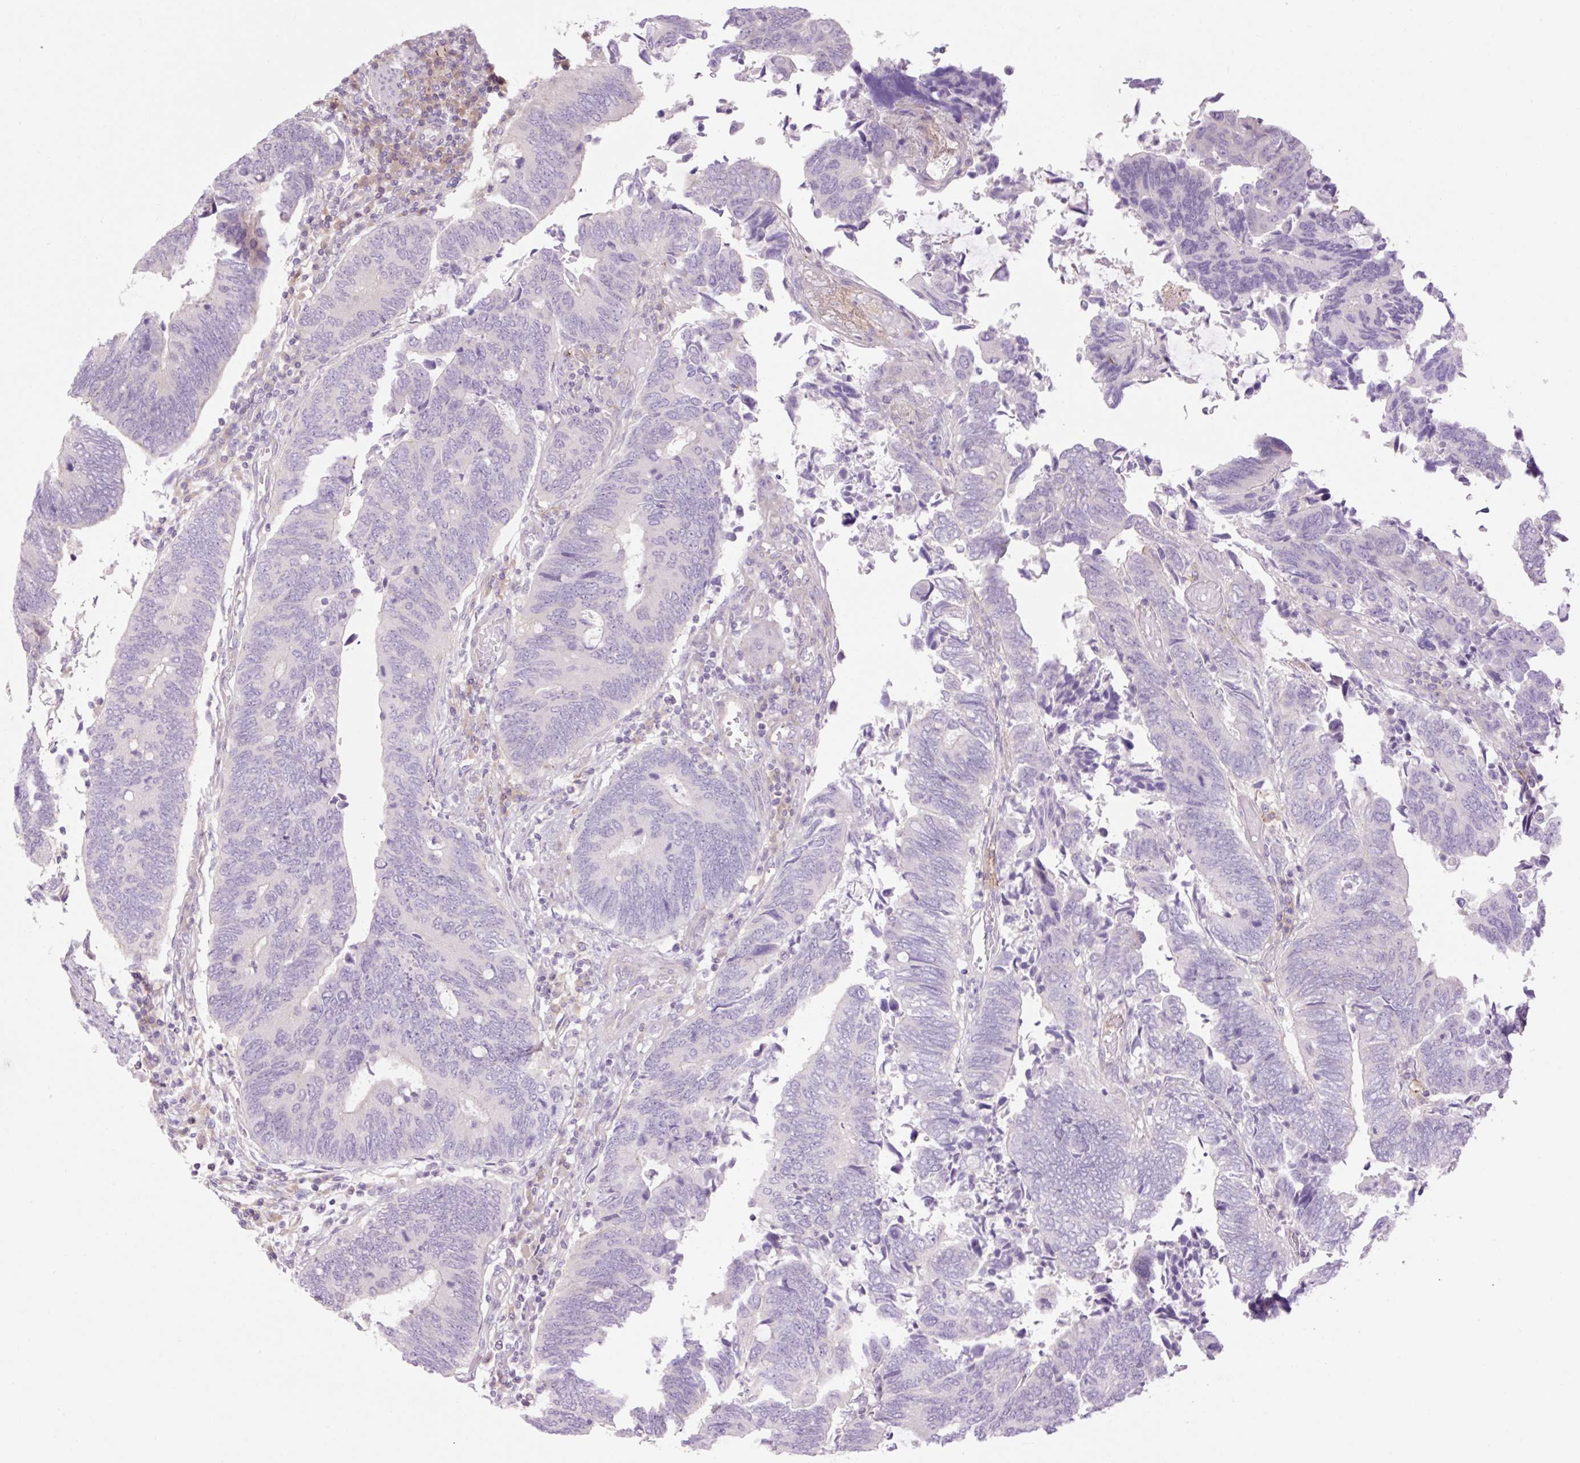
{"staining": {"intensity": "negative", "quantity": "none", "location": "none"}, "tissue": "colorectal cancer", "cell_type": "Tumor cells", "image_type": "cancer", "snomed": [{"axis": "morphology", "description": "Adenocarcinoma, NOS"}, {"axis": "topography", "description": "Colon"}], "caption": "A photomicrograph of adenocarcinoma (colorectal) stained for a protein demonstrates no brown staining in tumor cells.", "gene": "GRID2", "patient": {"sex": "male", "age": 87}}